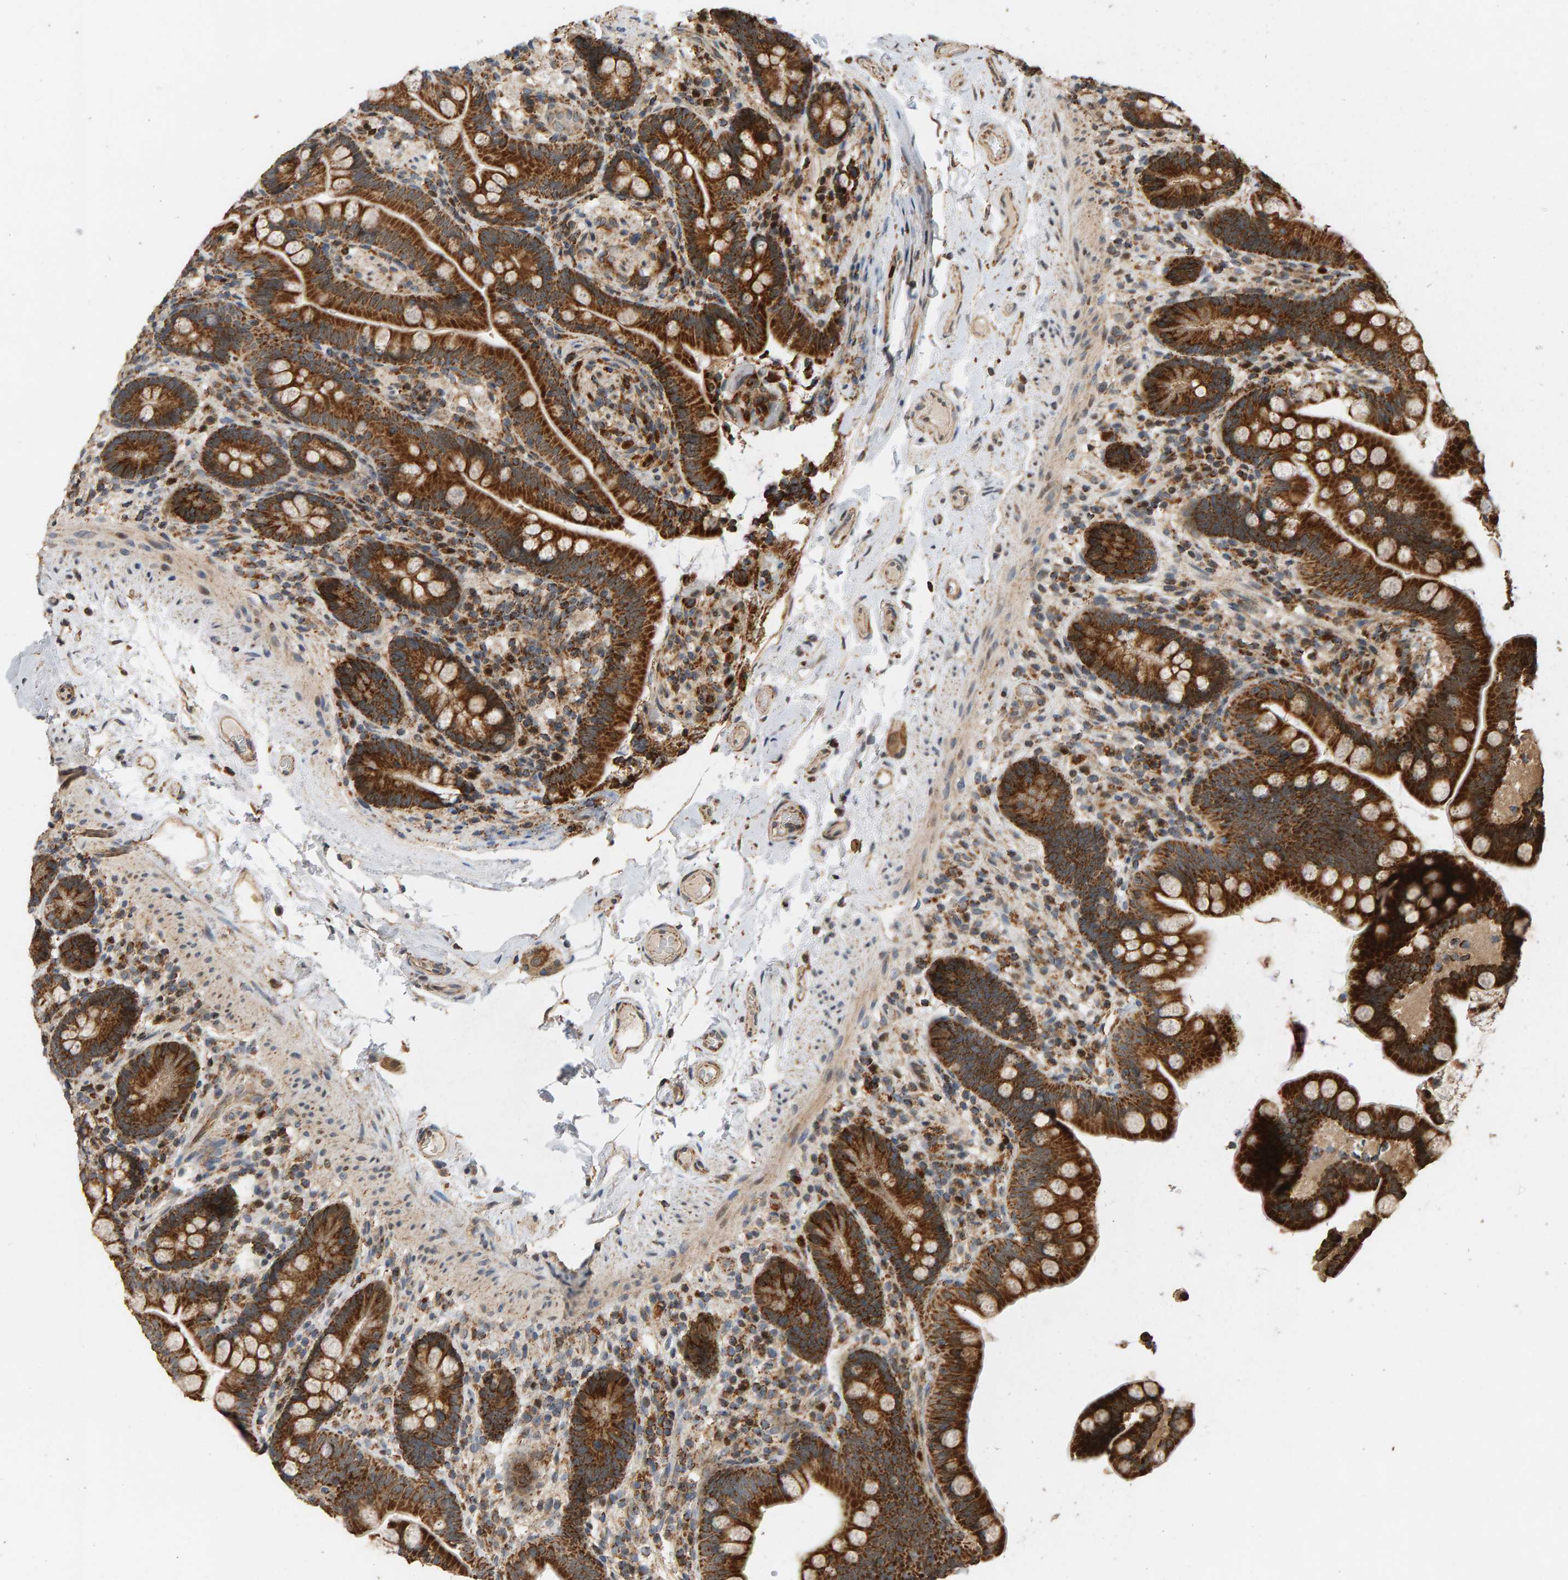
{"staining": {"intensity": "moderate", "quantity": ">75%", "location": "cytoplasmic/membranous"}, "tissue": "colon", "cell_type": "Endothelial cells", "image_type": "normal", "snomed": [{"axis": "morphology", "description": "Normal tissue, NOS"}, {"axis": "topography", "description": "Smooth muscle"}, {"axis": "topography", "description": "Colon"}], "caption": "Immunohistochemistry (IHC) micrograph of normal colon: colon stained using immunohistochemistry (IHC) demonstrates medium levels of moderate protein expression localized specifically in the cytoplasmic/membranous of endothelial cells, appearing as a cytoplasmic/membranous brown color.", "gene": "GSTK1", "patient": {"sex": "male", "age": 73}}